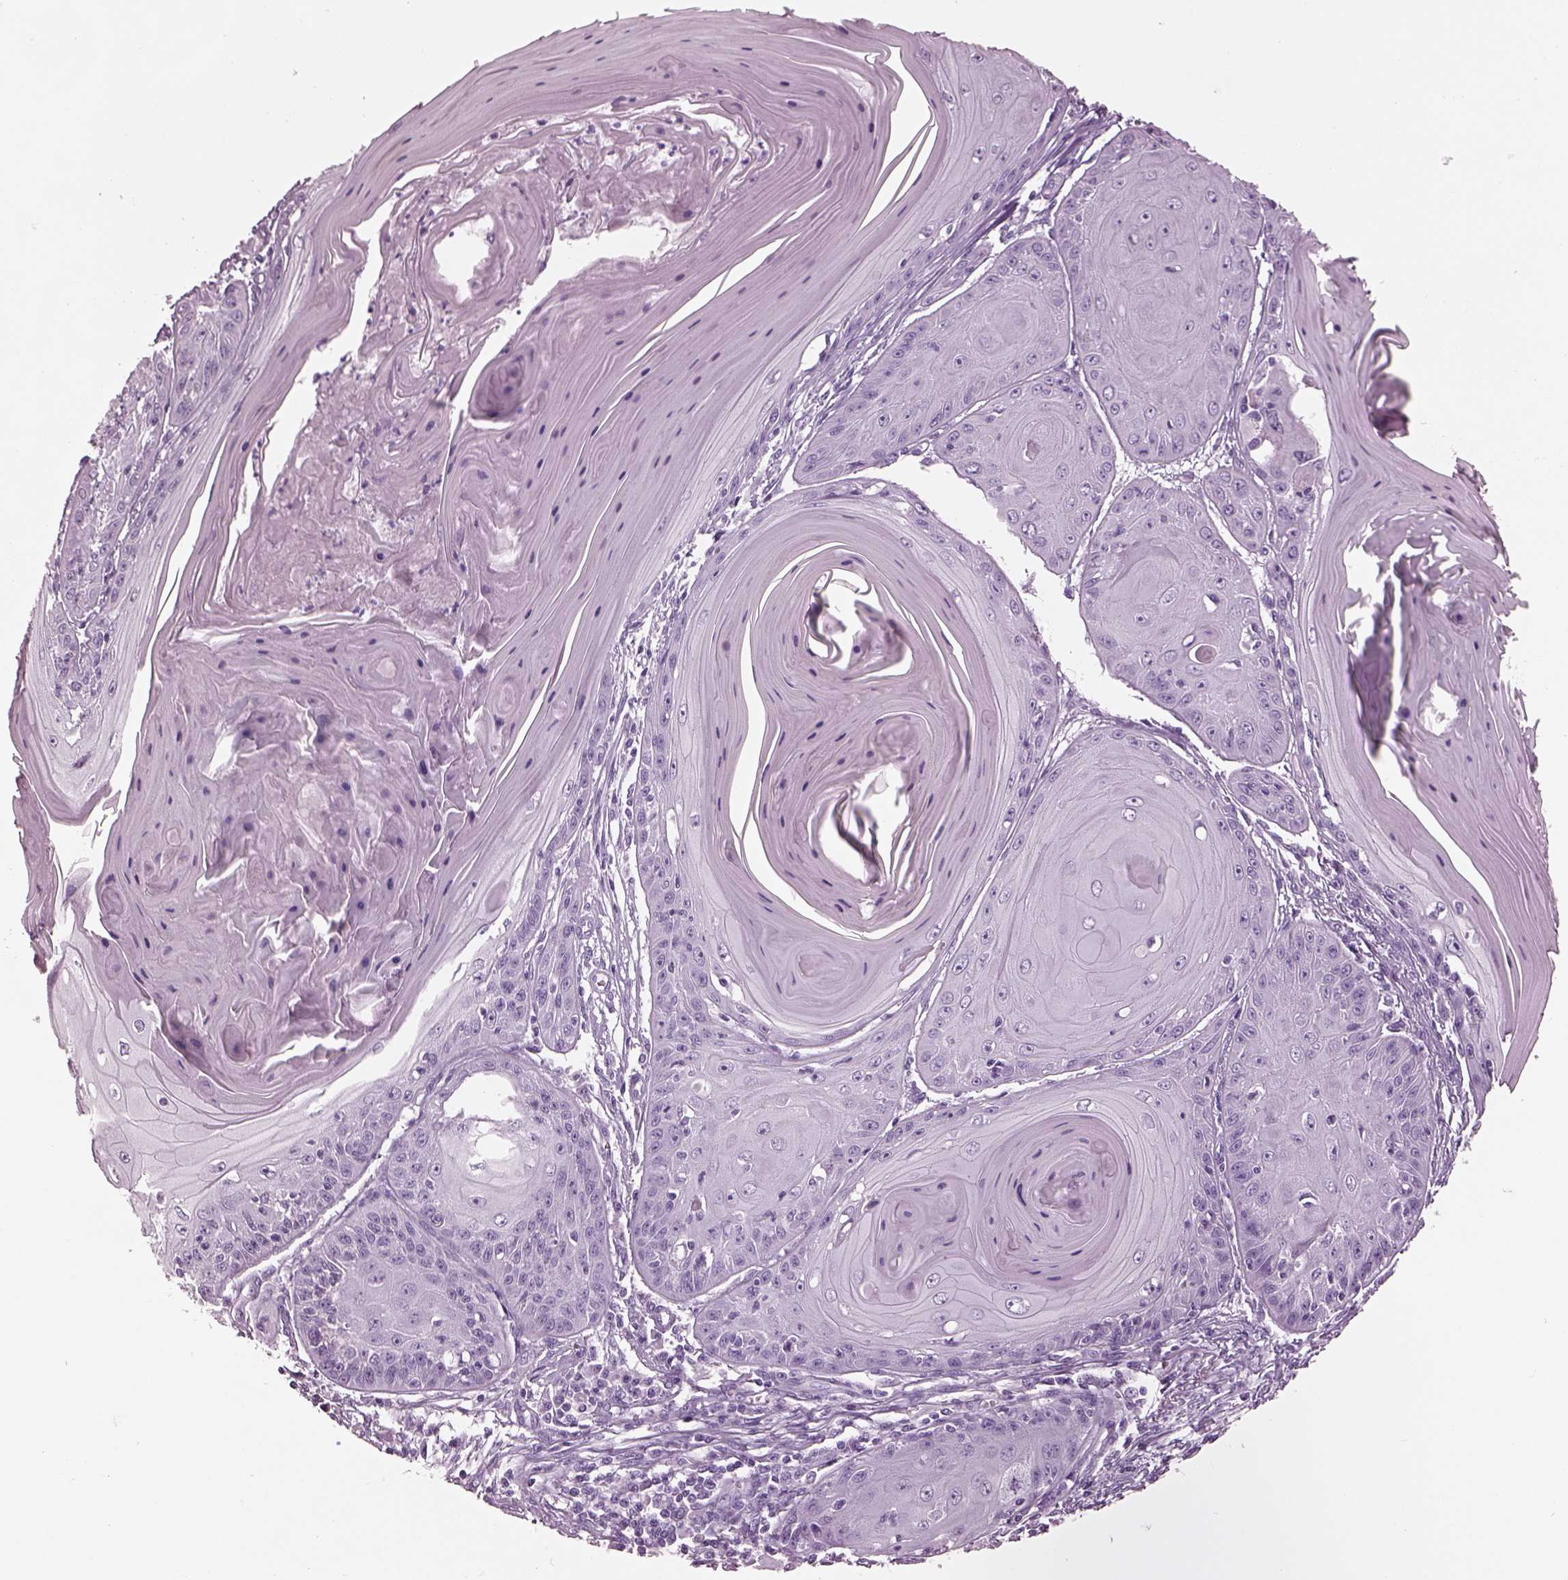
{"staining": {"intensity": "negative", "quantity": "none", "location": "none"}, "tissue": "skin cancer", "cell_type": "Tumor cells", "image_type": "cancer", "snomed": [{"axis": "morphology", "description": "Squamous cell carcinoma, NOS"}, {"axis": "topography", "description": "Skin"}, {"axis": "topography", "description": "Vulva"}], "caption": "Human skin cancer stained for a protein using IHC displays no positivity in tumor cells.", "gene": "PACRG", "patient": {"sex": "female", "age": 85}}